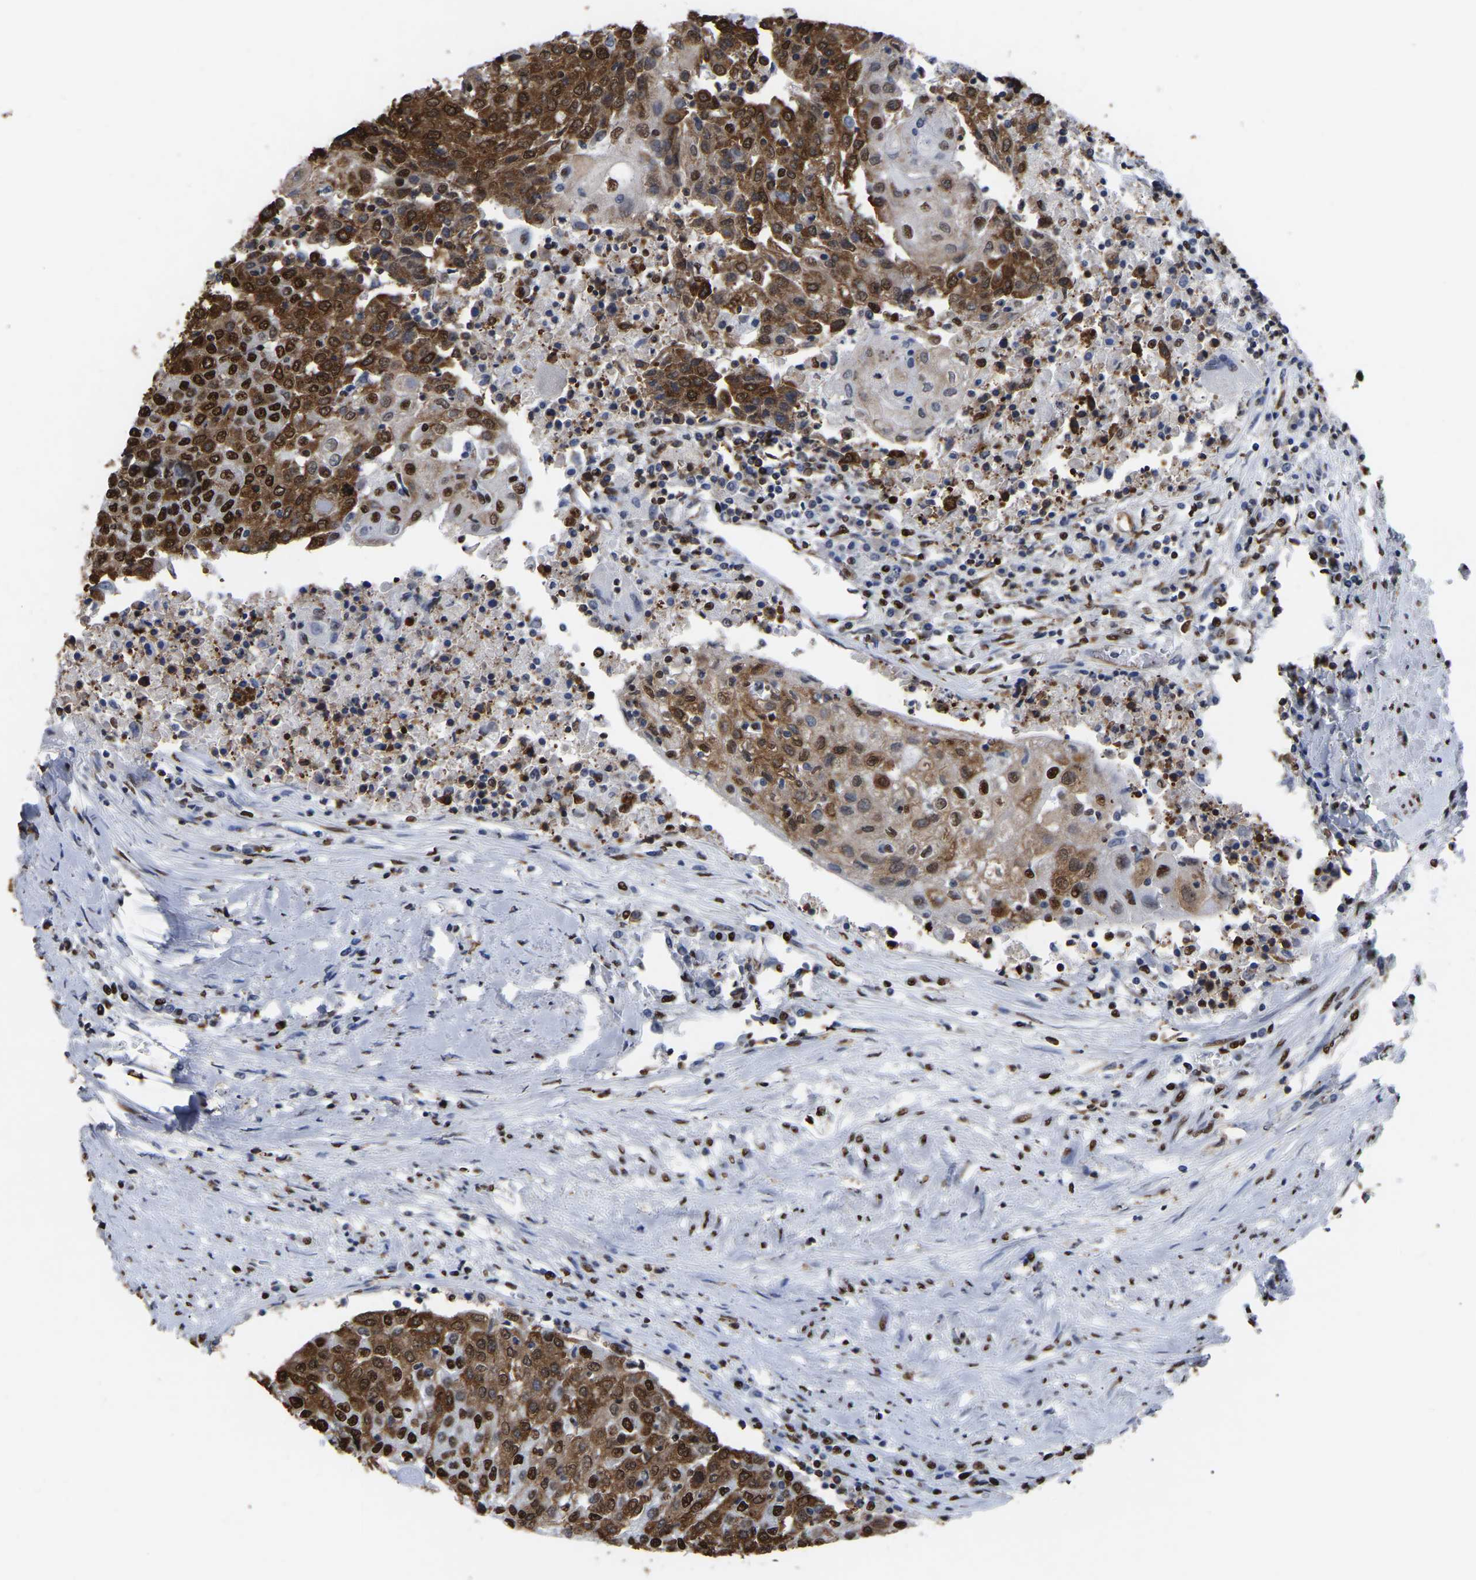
{"staining": {"intensity": "strong", "quantity": ">75%", "location": "cytoplasmic/membranous,nuclear"}, "tissue": "urothelial cancer", "cell_type": "Tumor cells", "image_type": "cancer", "snomed": [{"axis": "morphology", "description": "Urothelial carcinoma, High grade"}, {"axis": "topography", "description": "Urinary bladder"}], "caption": "Protein expression analysis of urothelial carcinoma (high-grade) exhibits strong cytoplasmic/membranous and nuclear staining in about >75% of tumor cells. (DAB (3,3'-diaminobenzidine) = brown stain, brightfield microscopy at high magnification).", "gene": "RBL2", "patient": {"sex": "female", "age": 85}}